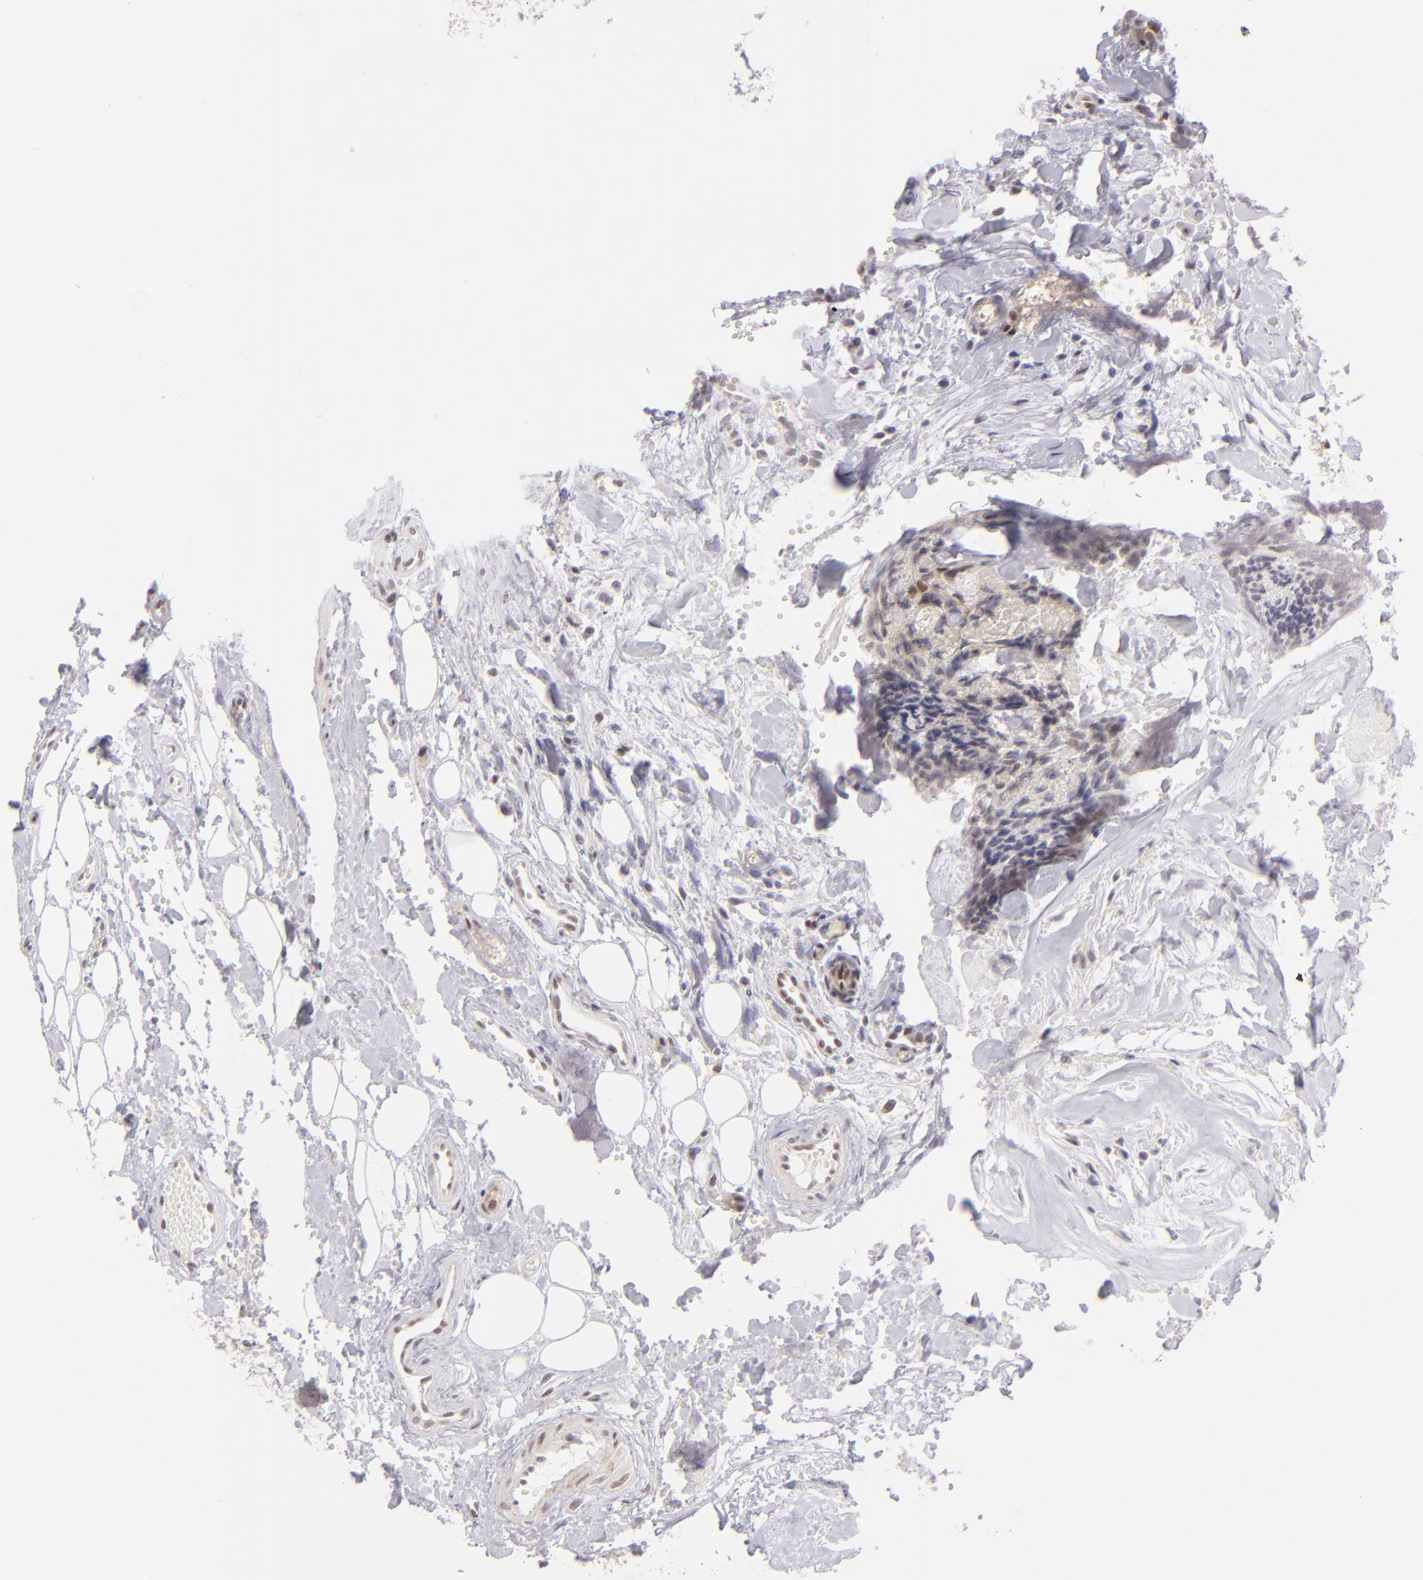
{"staining": {"intensity": "moderate", "quantity": "25%-75%", "location": "nuclear"}, "tissue": "head and neck cancer", "cell_type": "Tumor cells", "image_type": "cancer", "snomed": [{"axis": "morphology", "description": "Squamous cell carcinoma, NOS"}, {"axis": "topography", "description": "Salivary gland"}, {"axis": "topography", "description": "Head-Neck"}], "caption": "Human head and neck cancer stained with a protein marker reveals moderate staining in tumor cells.", "gene": "POU2F1", "patient": {"sex": "male", "age": 70}}